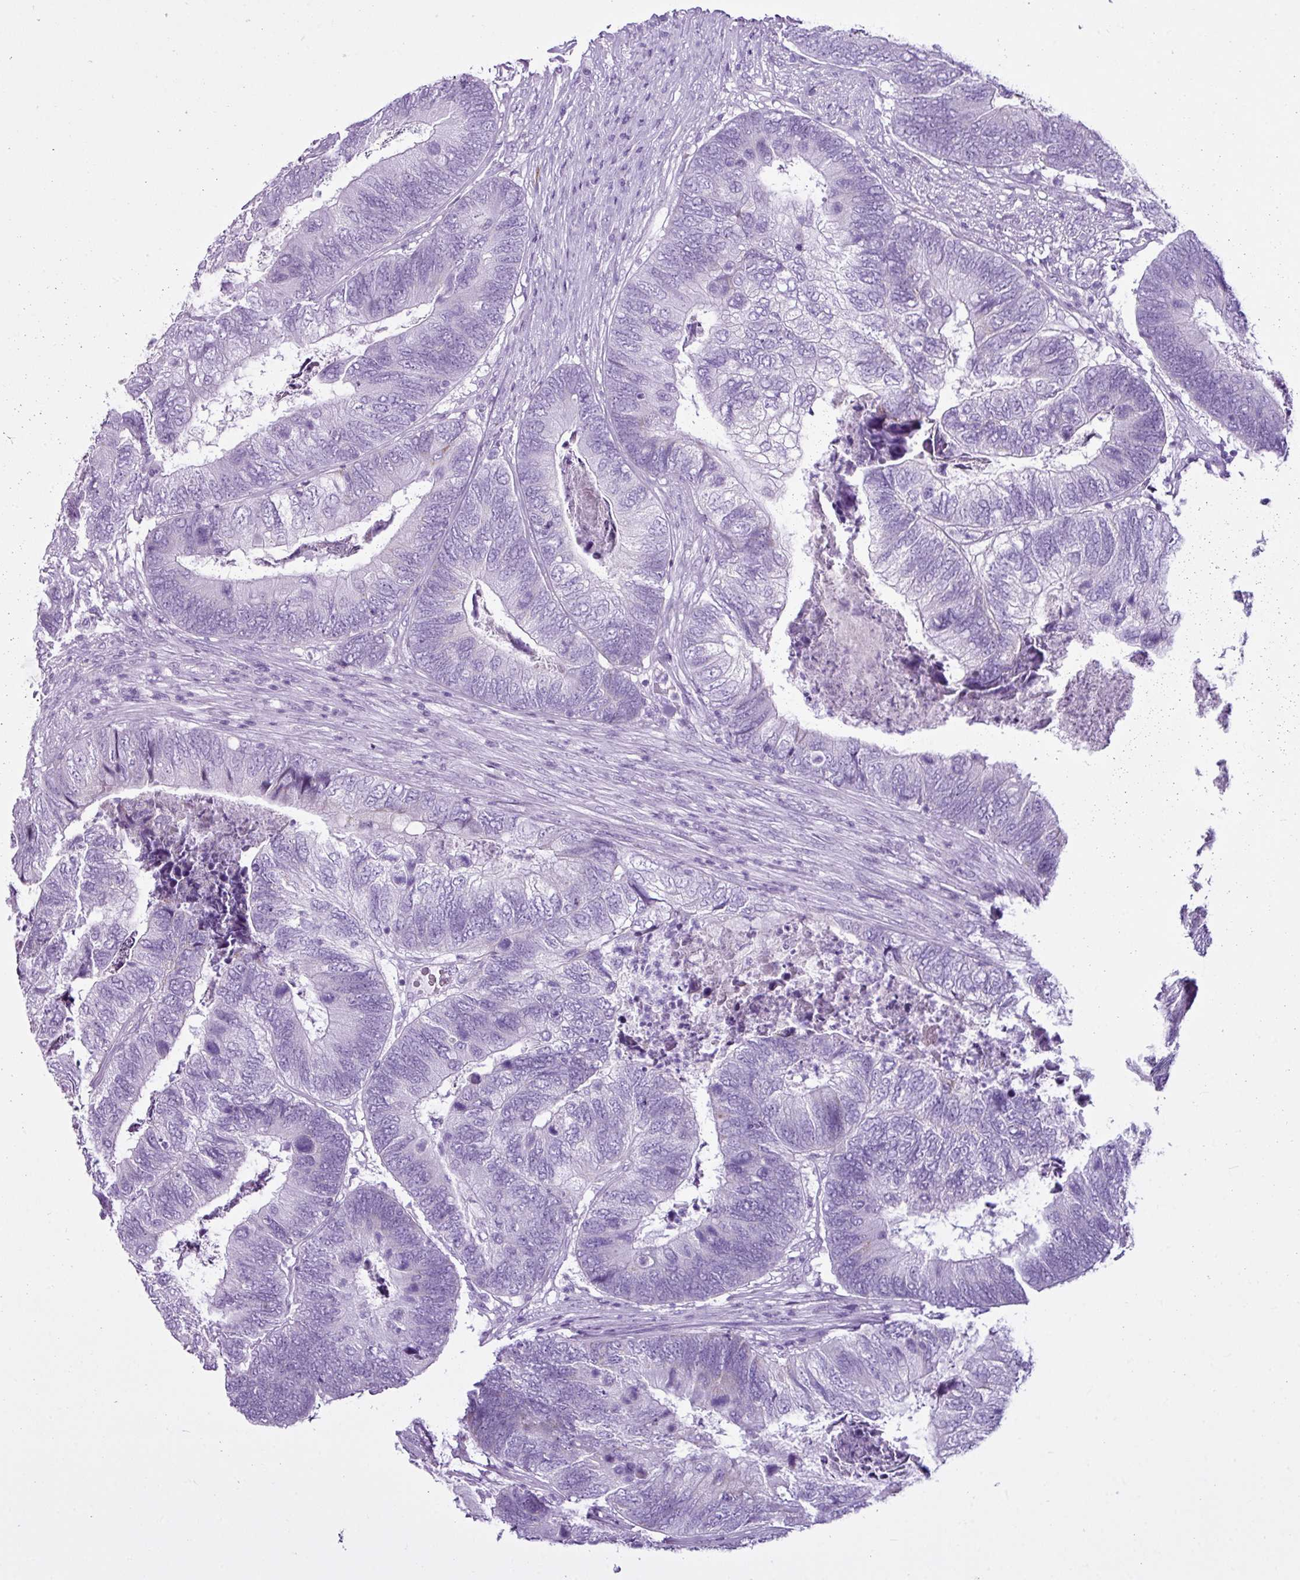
{"staining": {"intensity": "negative", "quantity": "none", "location": "none"}, "tissue": "colorectal cancer", "cell_type": "Tumor cells", "image_type": "cancer", "snomed": [{"axis": "morphology", "description": "Adenocarcinoma, NOS"}, {"axis": "topography", "description": "Colon"}], "caption": "This is an immunohistochemistry (IHC) image of colorectal cancer. There is no staining in tumor cells.", "gene": "LILRB4", "patient": {"sex": "female", "age": 67}}